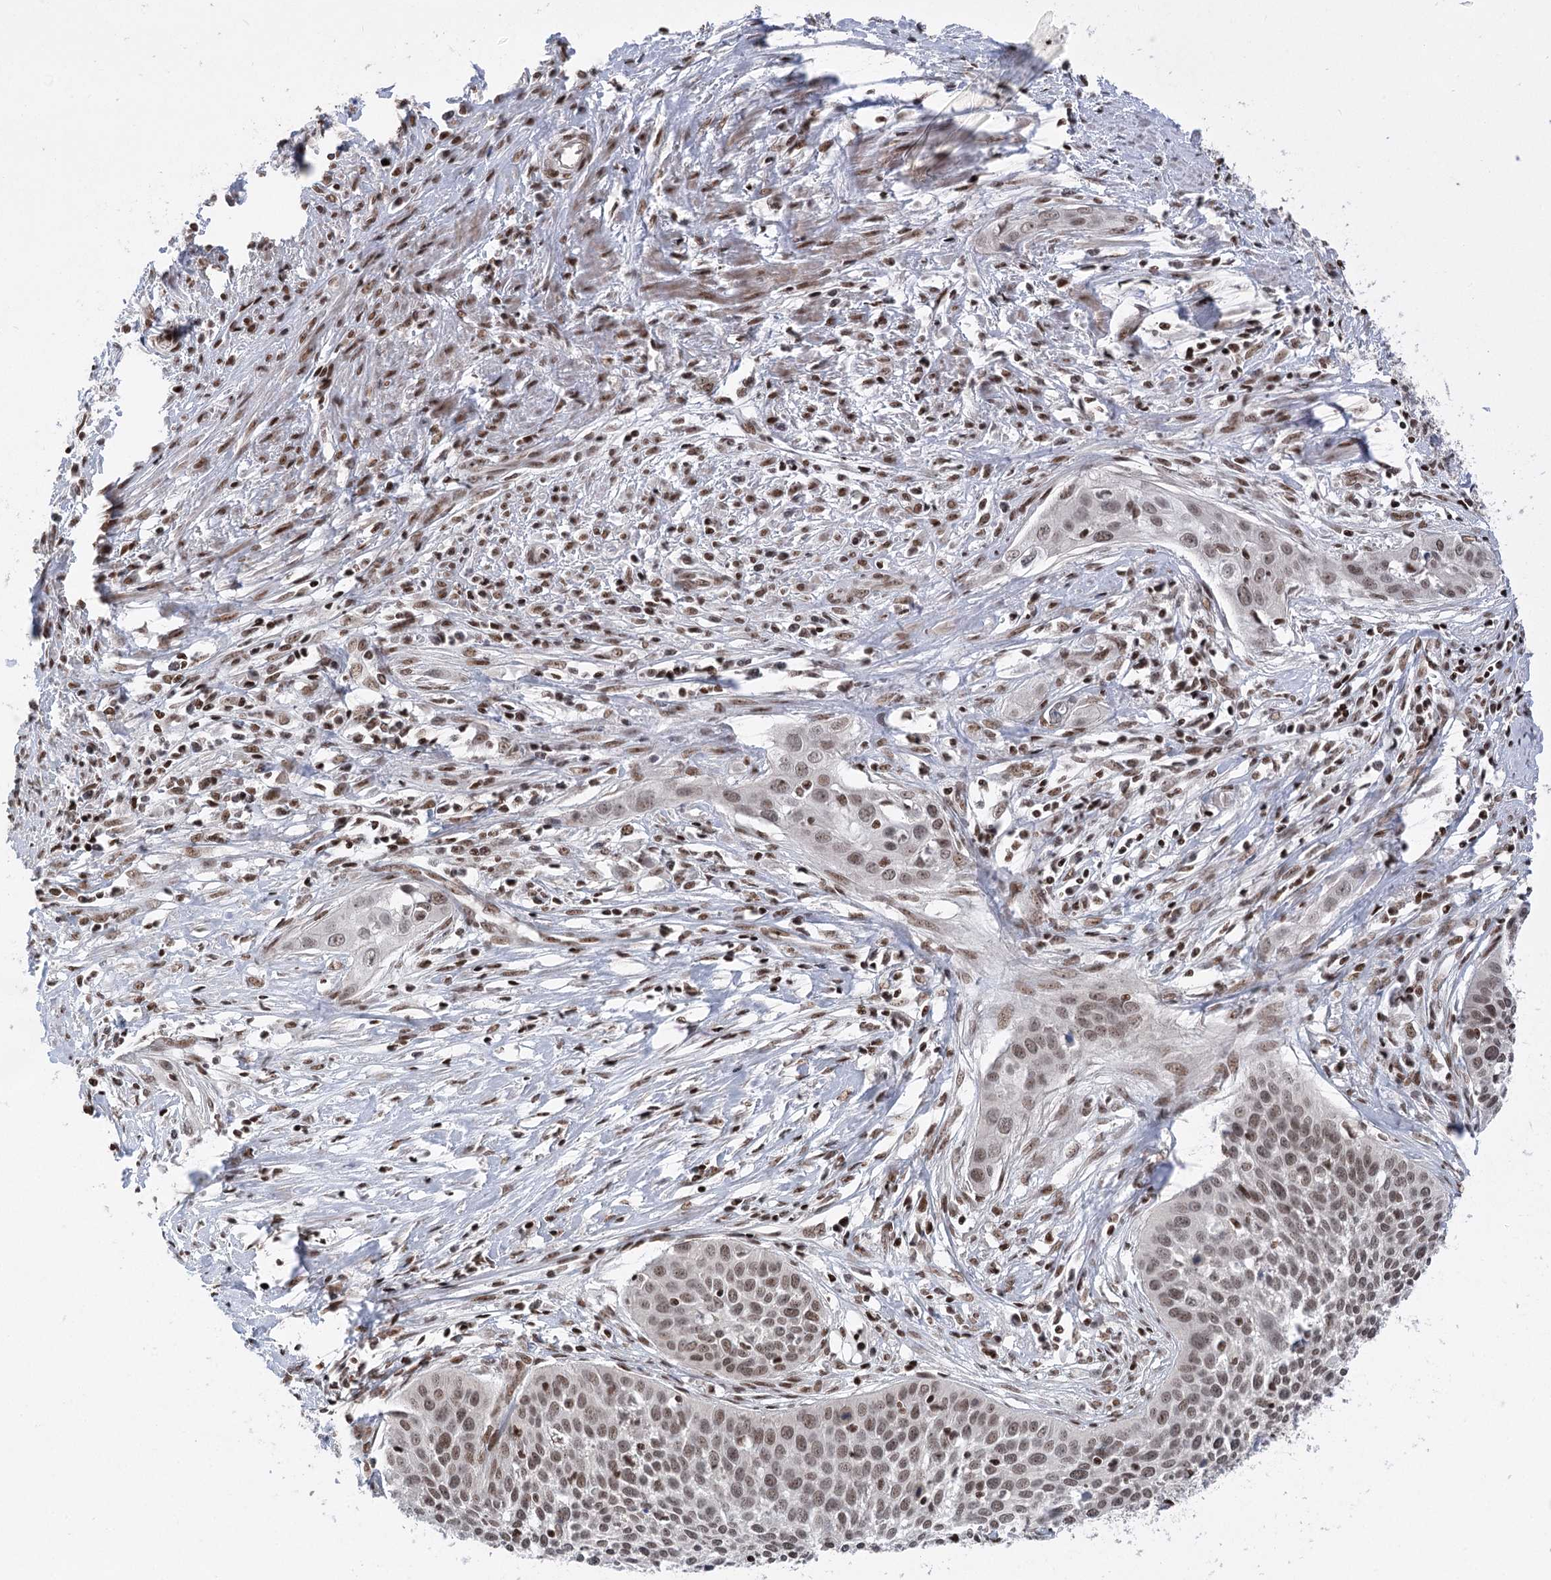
{"staining": {"intensity": "weak", "quantity": ">75%", "location": "nuclear"}, "tissue": "cervical cancer", "cell_type": "Tumor cells", "image_type": "cancer", "snomed": [{"axis": "morphology", "description": "Squamous cell carcinoma, NOS"}, {"axis": "topography", "description": "Cervix"}], "caption": "Human cervical squamous cell carcinoma stained with a protein marker demonstrates weak staining in tumor cells.", "gene": "CGGBP1", "patient": {"sex": "female", "age": 34}}